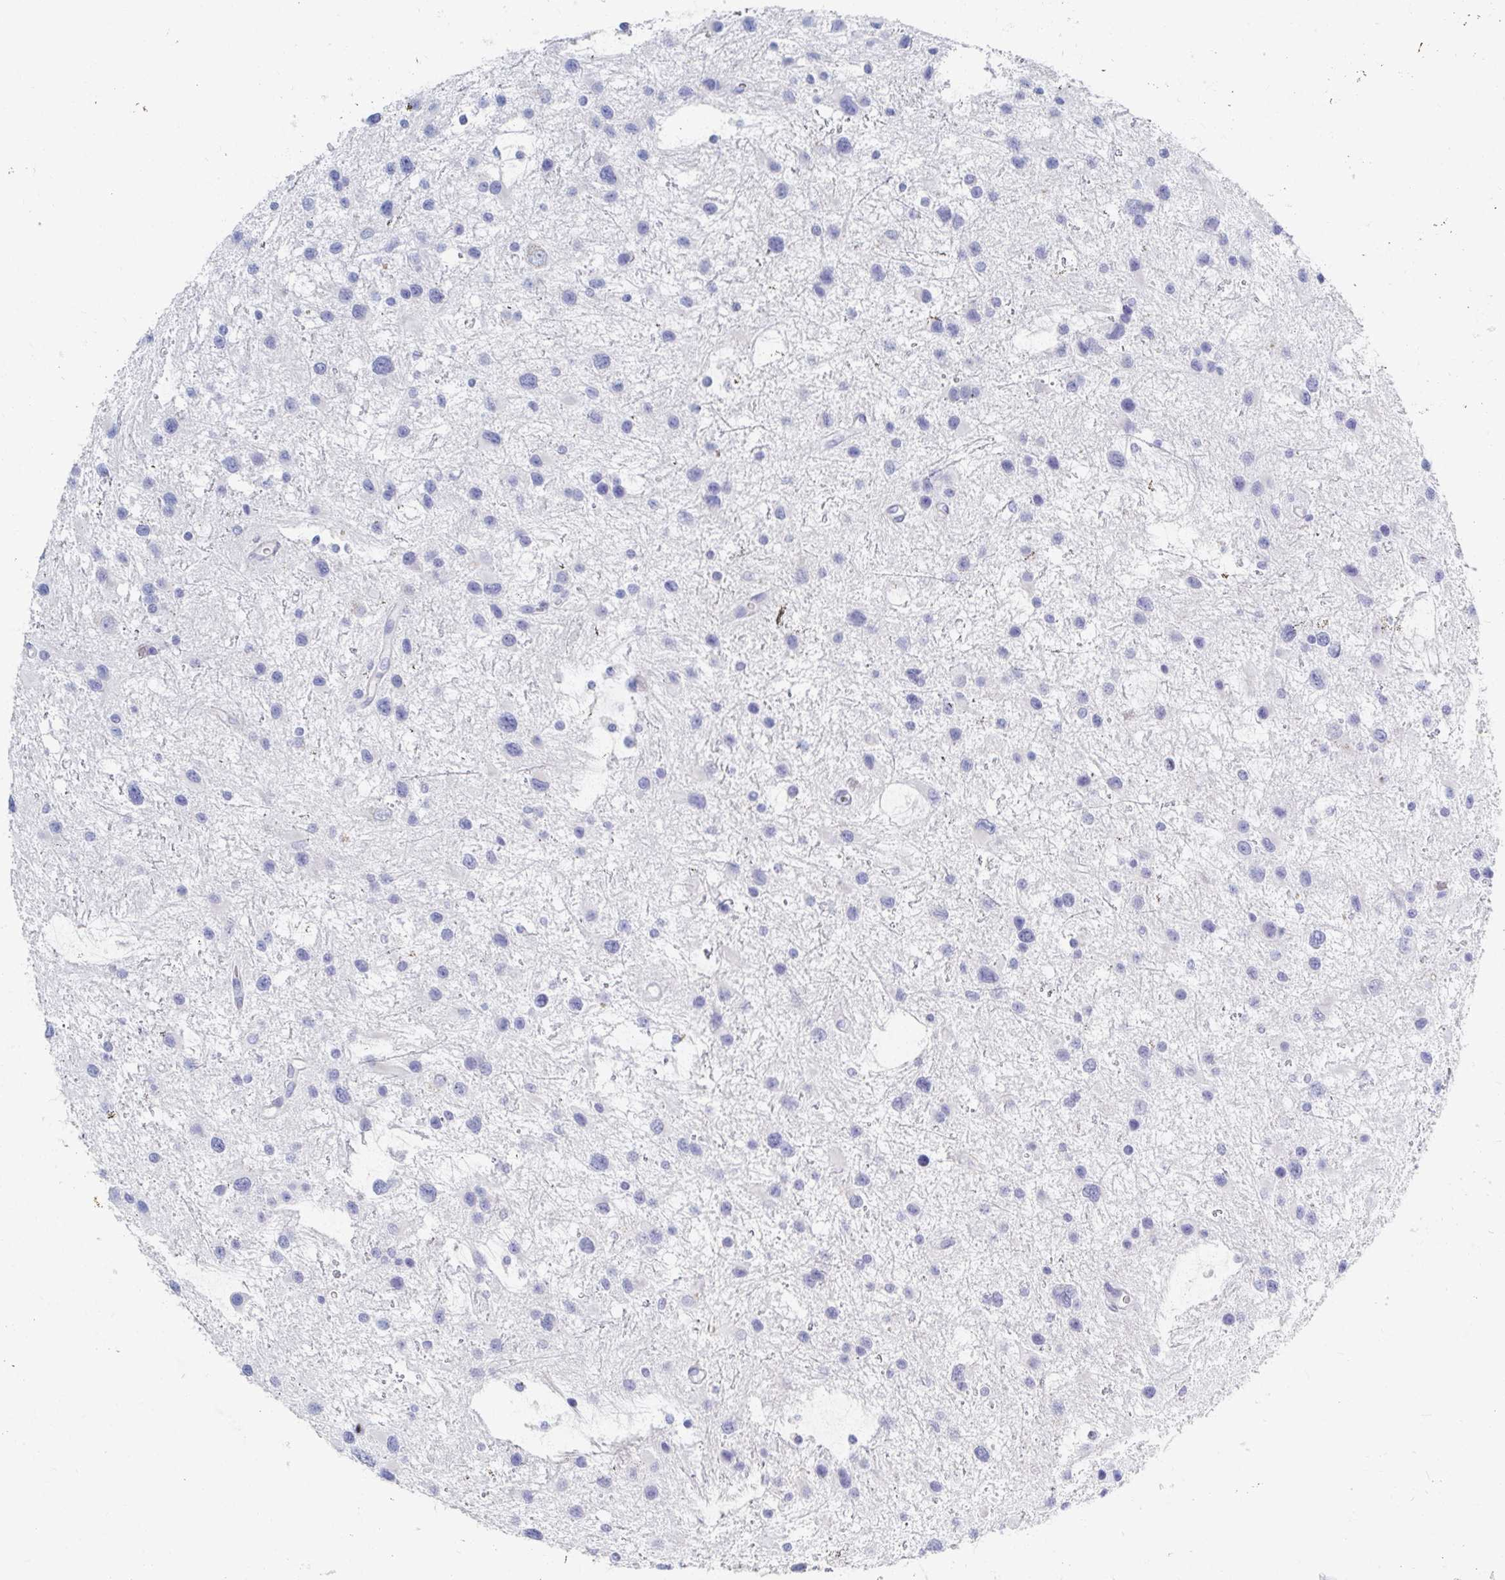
{"staining": {"intensity": "negative", "quantity": "none", "location": "none"}, "tissue": "glioma", "cell_type": "Tumor cells", "image_type": "cancer", "snomed": [{"axis": "morphology", "description": "Glioma, malignant, Low grade"}, {"axis": "topography", "description": "Brain"}], "caption": "A high-resolution image shows immunohistochemistry staining of low-grade glioma (malignant), which reveals no significant positivity in tumor cells.", "gene": "MYLK2", "patient": {"sex": "female", "age": 32}}